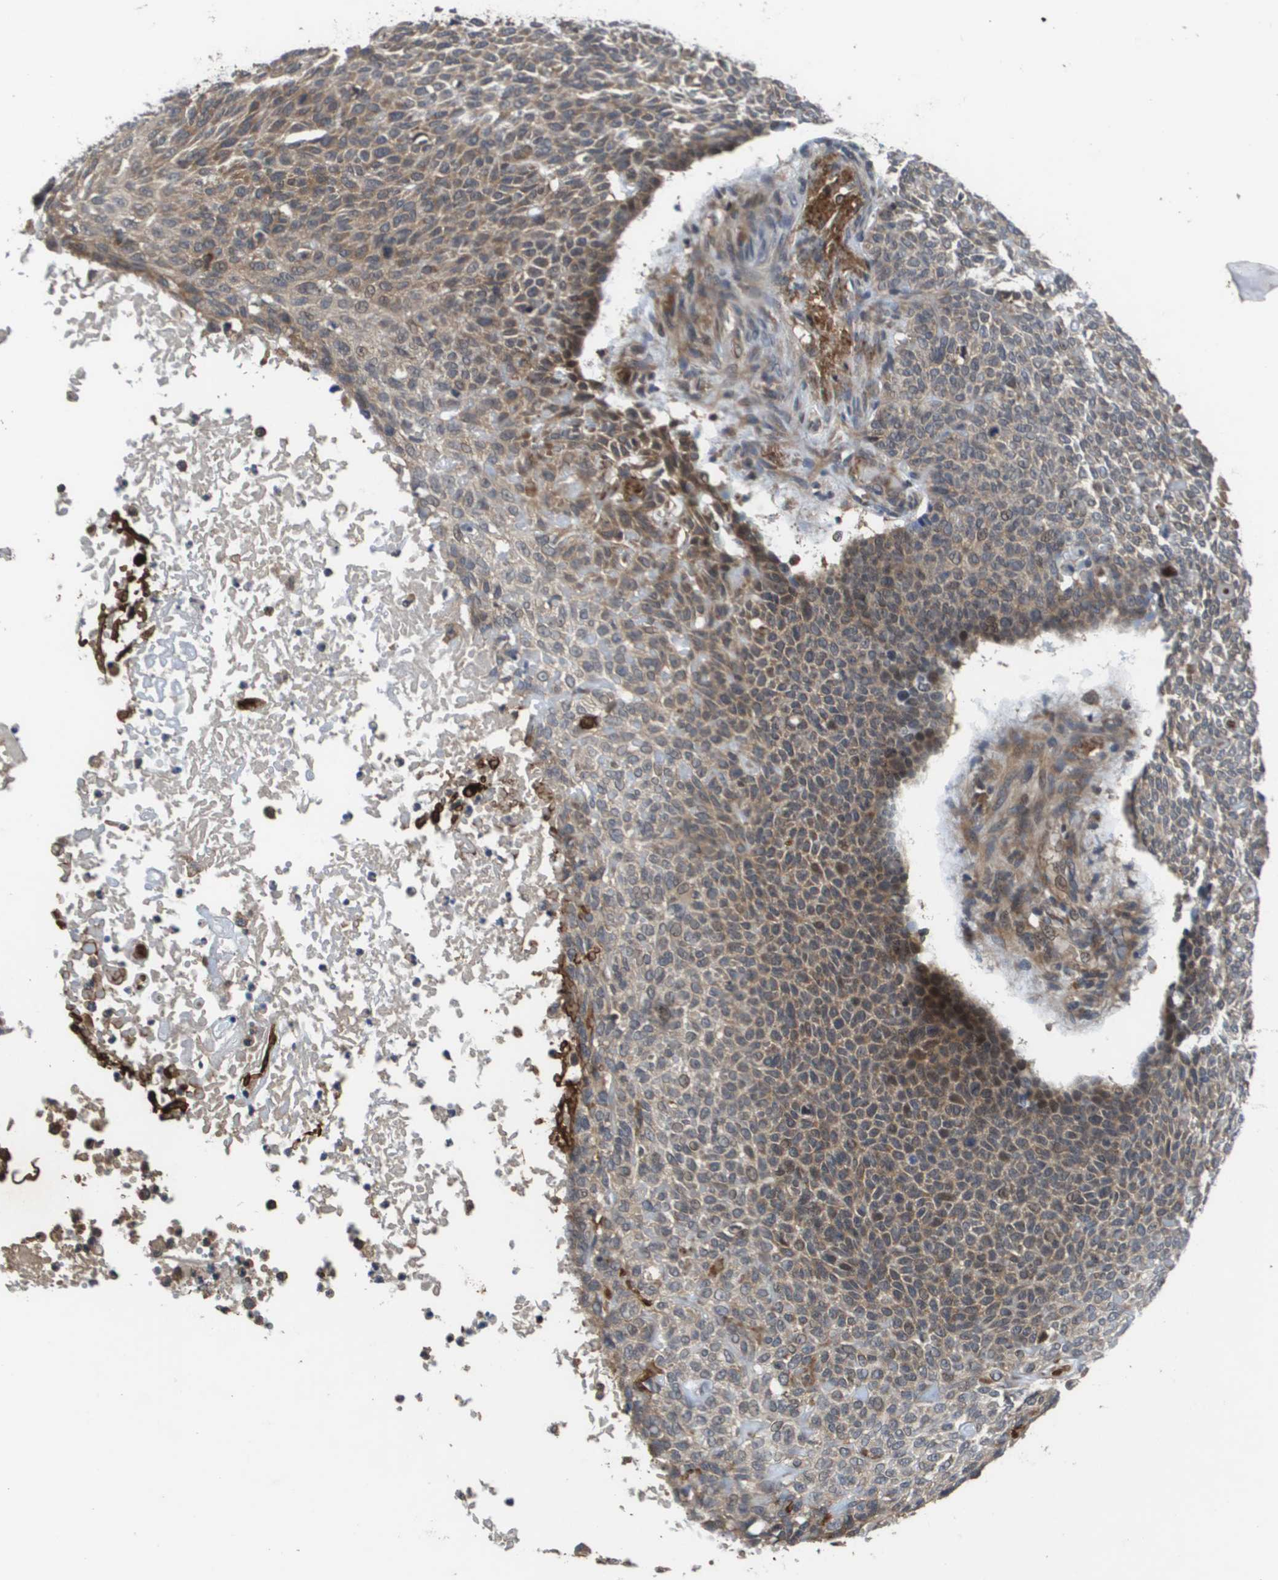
{"staining": {"intensity": "weak", "quantity": ">75%", "location": "cytoplasmic/membranous"}, "tissue": "skin cancer", "cell_type": "Tumor cells", "image_type": "cancer", "snomed": [{"axis": "morphology", "description": "Normal tissue, NOS"}, {"axis": "morphology", "description": "Basal cell carcinoma"}, {"axis": "topography", "description": "Skin"}], "caption": "IHC image of skin basal cell carcinoma stained for a protein (brown), which displays low levels of weak cytoplasmic/membranous positivity in about >75% of tumor cells.", "gene": "RBM38", "patient": {"sex": "male", "age": 87}}